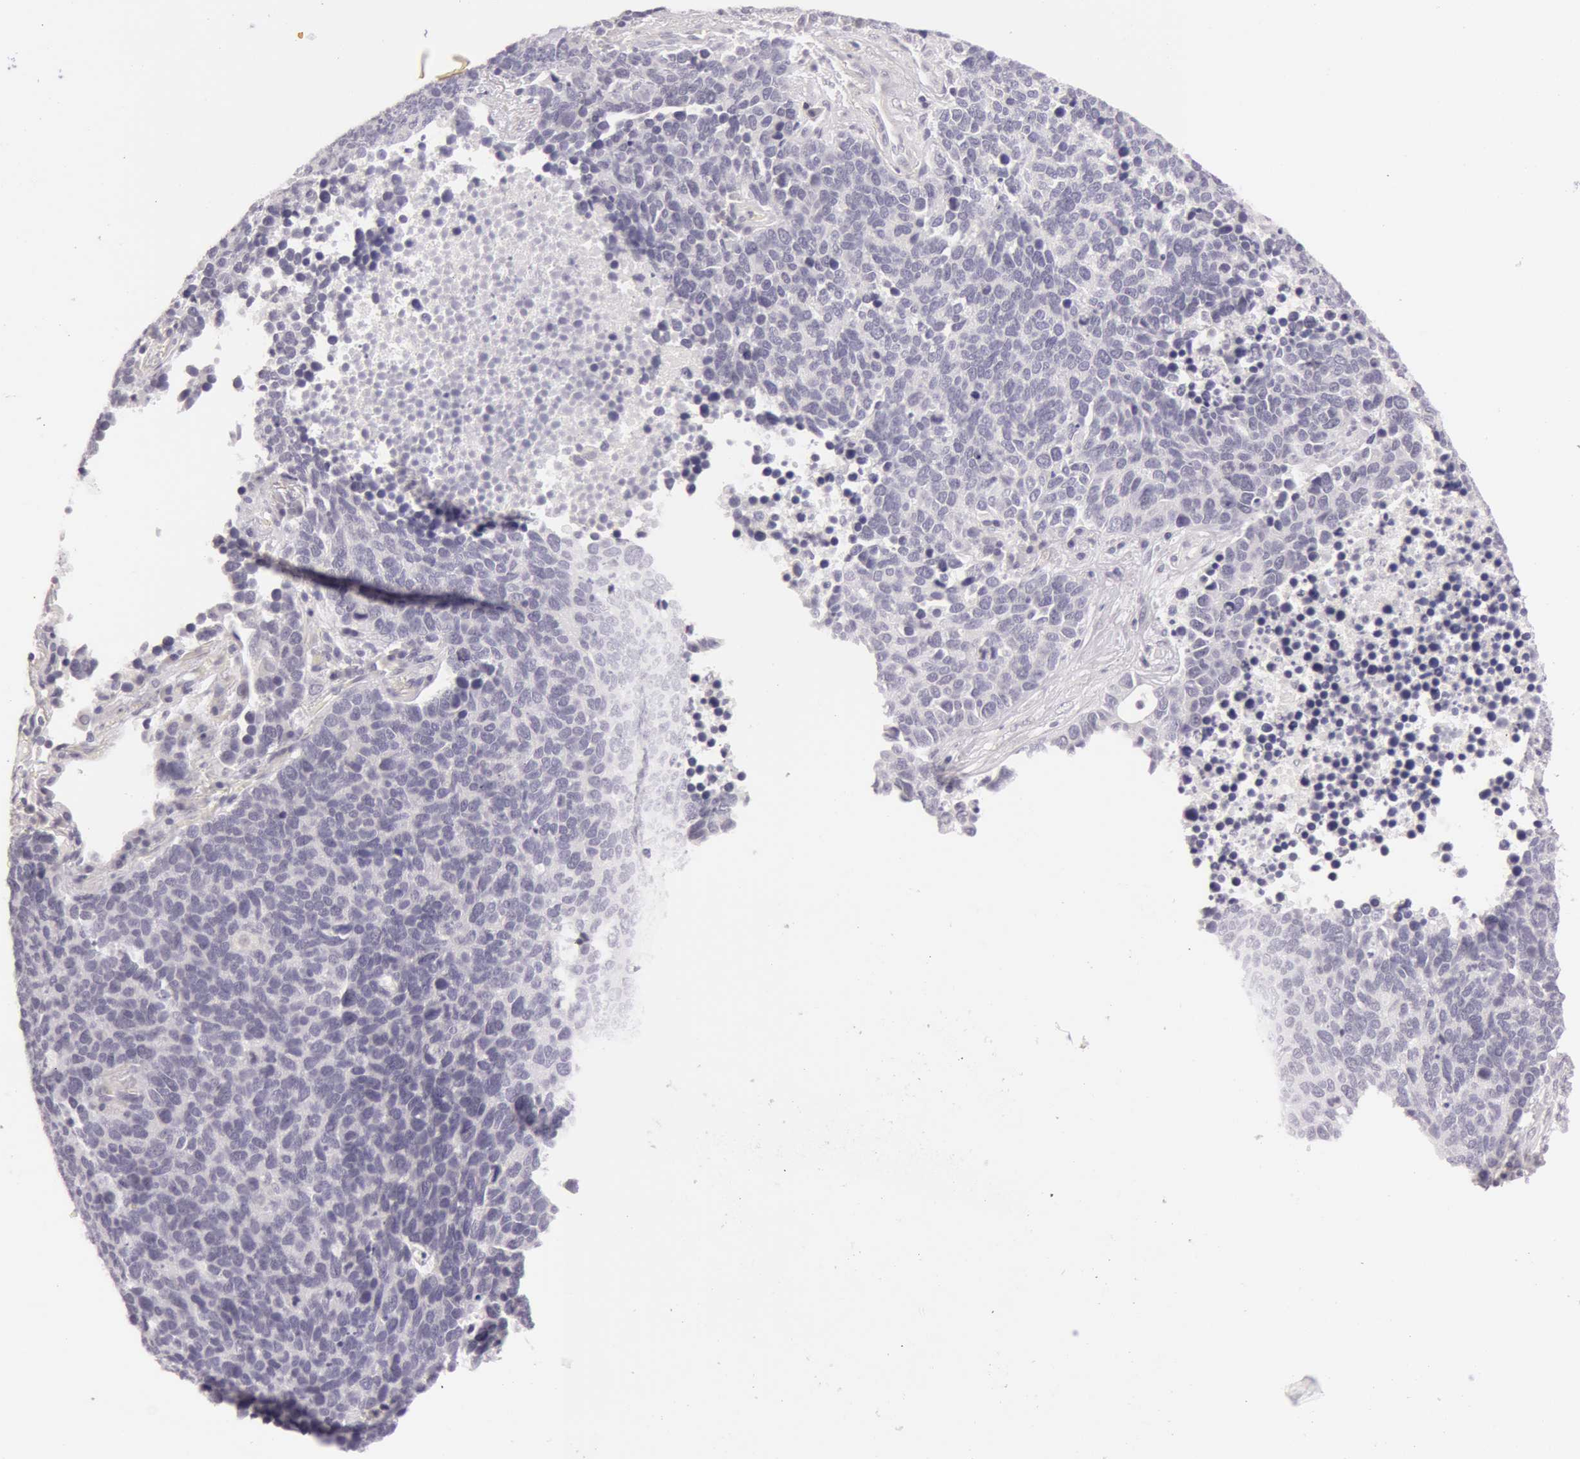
{"staining": {"intensity": "negative", "quantity": "none", "location": "none"}, "tissue": "lung cancer", "cell_type": "Tumor cells", "image_type": "cancer", "snomed": [{"axis": "morphology", "description": "Neoplasm, malignant, NOS"}, {"axis": "topography", "description": "Lung"}], "caption": "Neoplasm (malignant) (lung) stained for a protein using immunohistochemistry (IHC) displays no staining tumor cells.", "gene": "RBMY1F", "patient": {"sex": "female", "age": 75}}